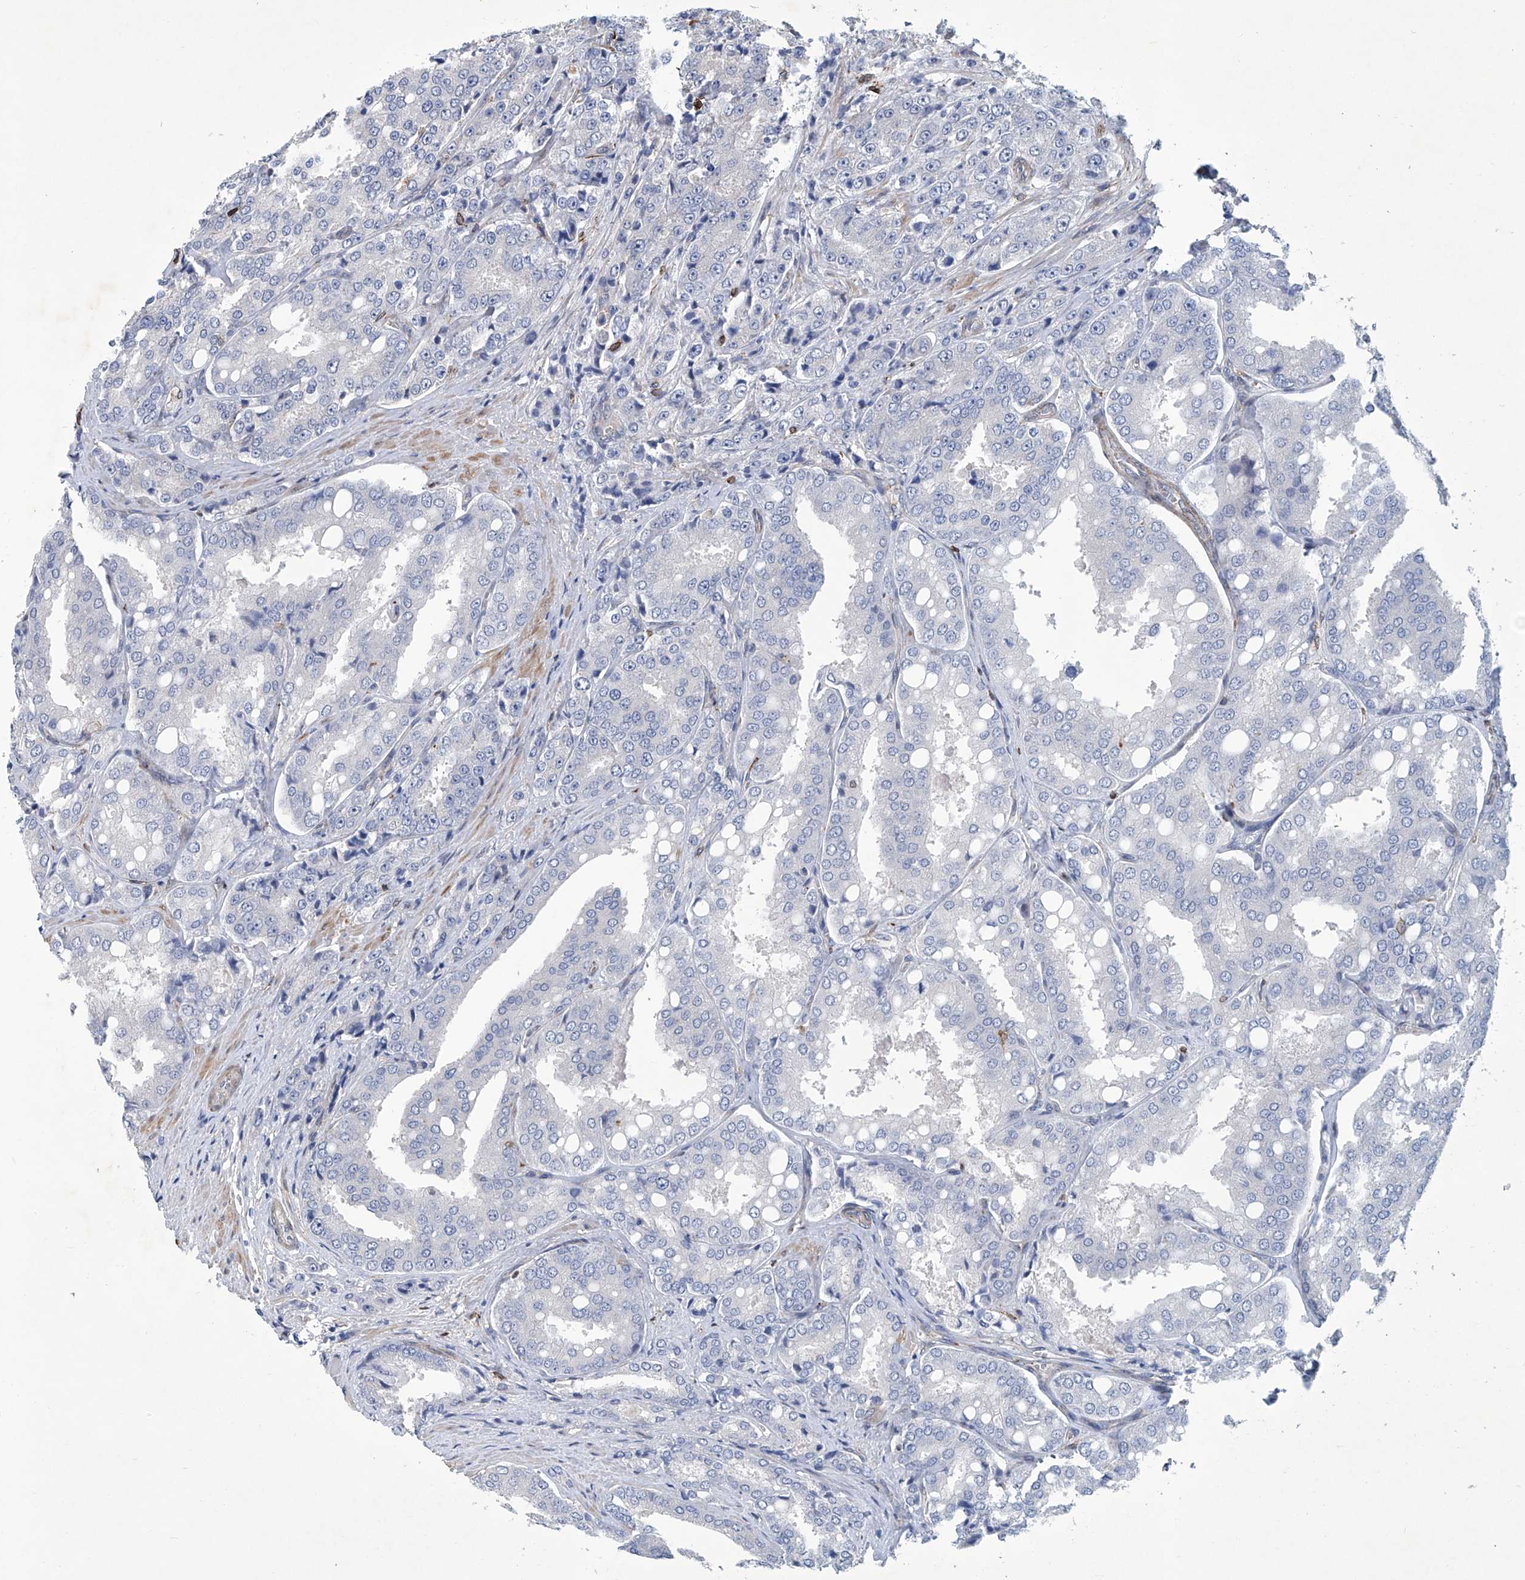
{"staining": {"intensity": "negative", "quantity": "none", "location": "none"}, "tissue": "prostate cancer", "cell_type": "Tumor cells", "image_type": "cancer", "snomed": [{"axis": "morphology", "description": "Adenocarcinoma, High grade"}, {"axis": "topography", "description": "Prostate"}], "caption": "Immunohistochemistry (IHC) micrograph of prostate cancer (high-grade adenocarcinoma) stained for a protein (brown), which shows no positivity in tumor cells. (DAB immunohistochemistry (IHC), high magnification).", "gene": "TNN", "patient": {"sex": "male", "age": 50}}